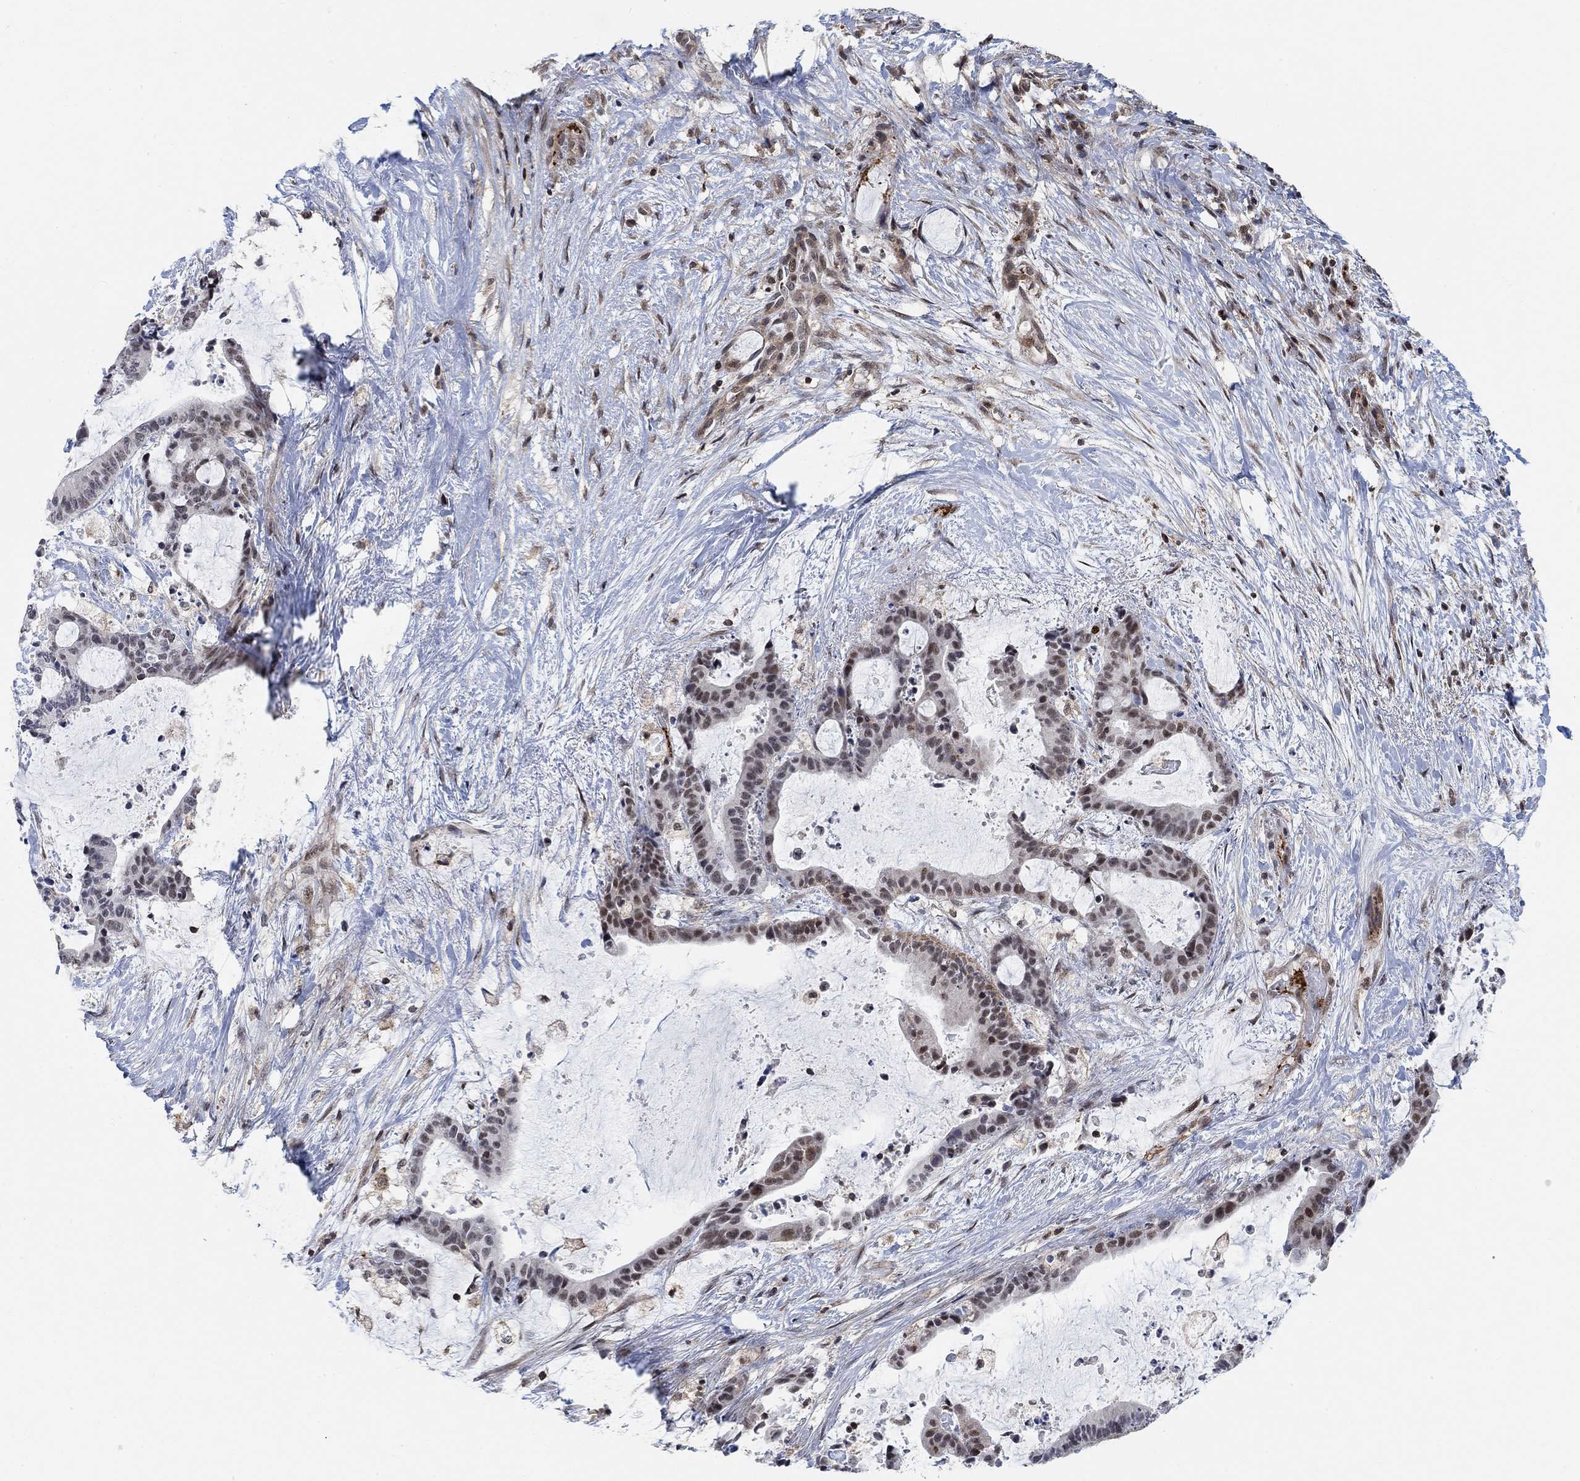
{"staining": {"intensity": "moderate", "quantity": "25%-75%", "location": "nuclear"}, "tissue": "liver cancer", "cell_type": "Tumor cells", "image_type": "cancer", "snomed": [{"axis": "morphology", "description": "Cholangiocarcinoma"}, {"axis": "topography", "description": "Liver"}], "caption": "A photomicrograph showing moderate nuclear expression in approximately 25%-75% of tumor cells in liver cancer (cholangiocarcinoma), as visualized by brown immunohistochemical staining.", "gene": "PWWP2B", "patient": {"sex": "female", "age": 73}}